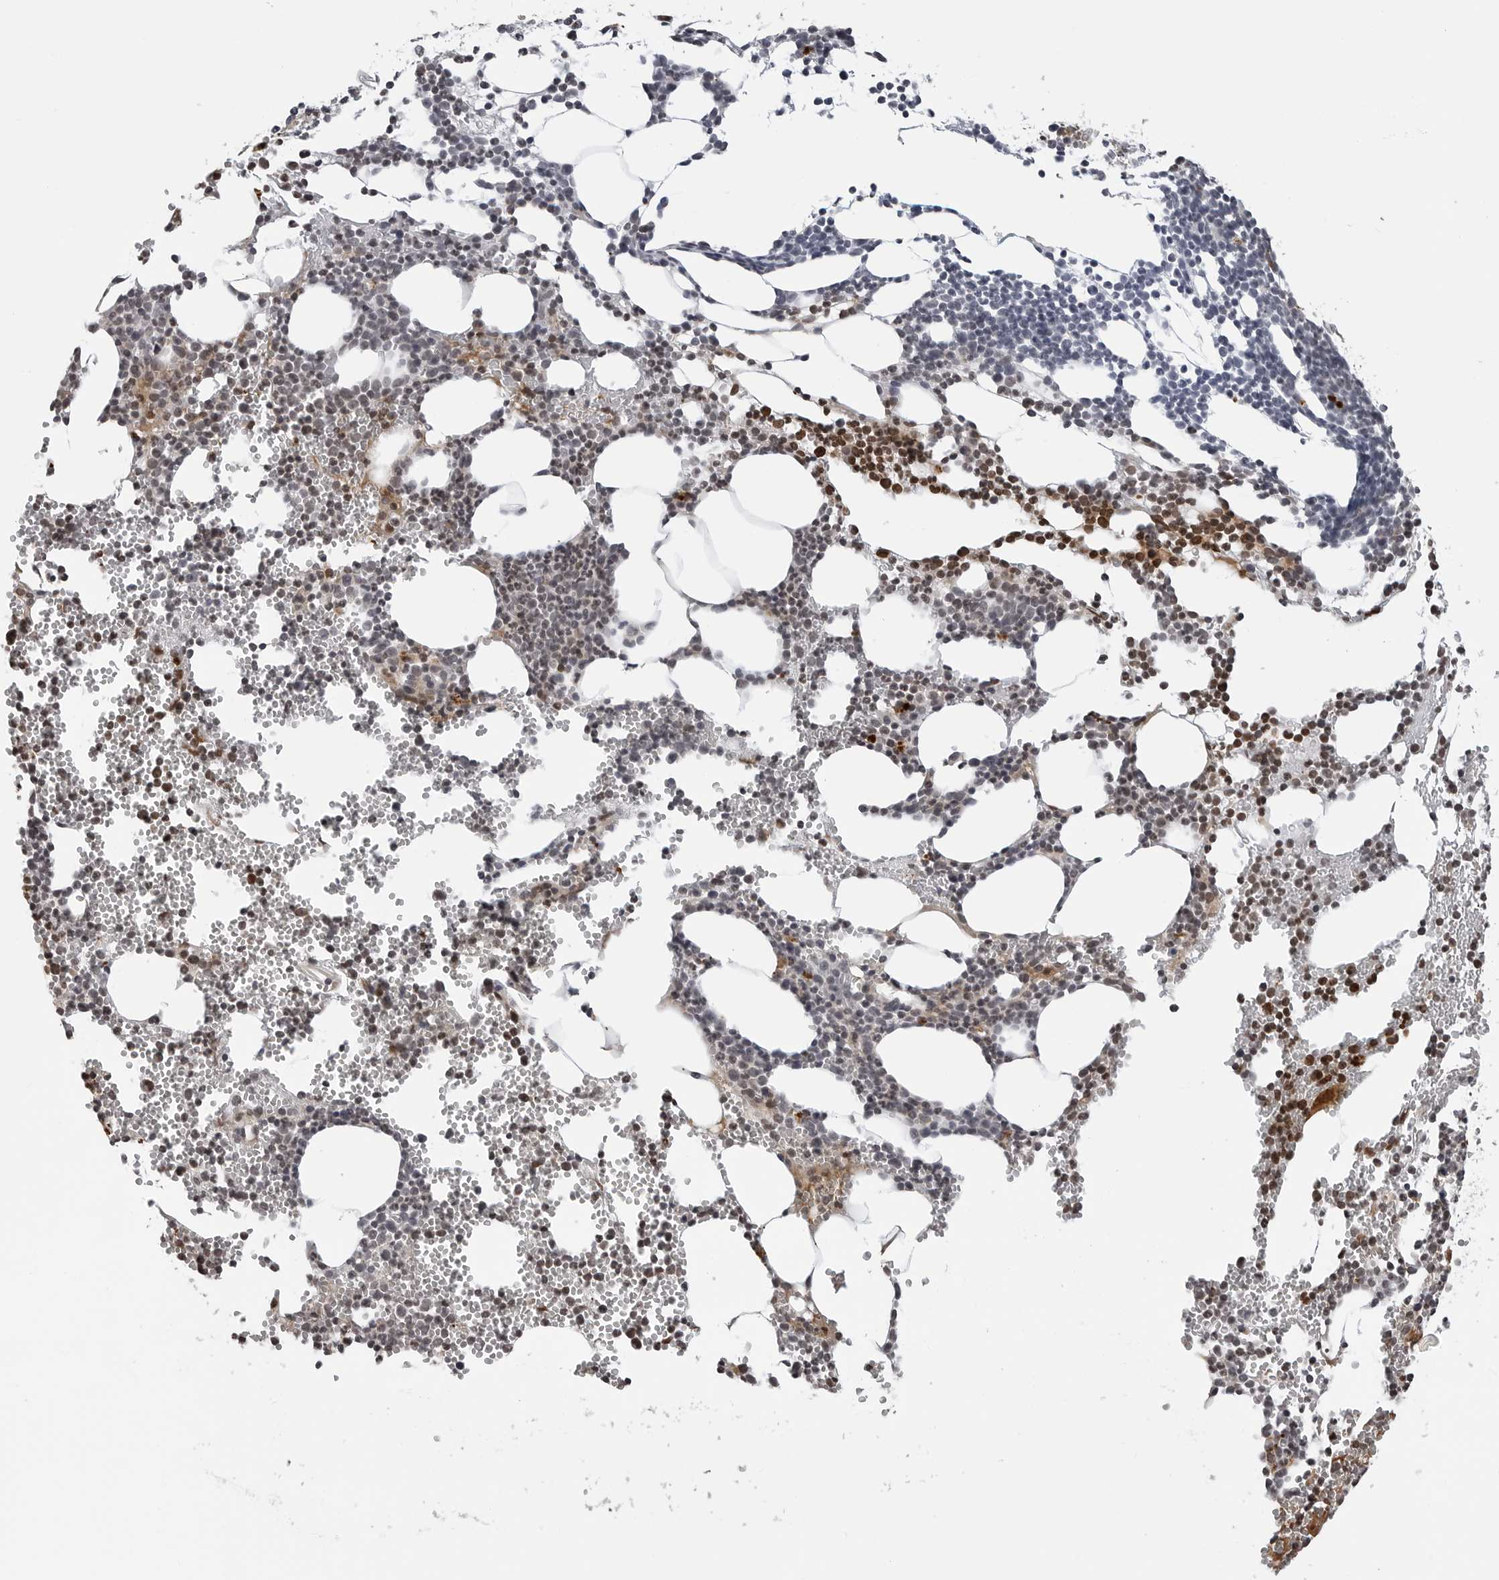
{"staining": {"intensity": "strong", "quantity": "<25%", "location": "cytoplasmic/membranous,nuclear"}, "tissue": "bone marrow", "cell_type": "Hematopoietic cells", "image_type": "normal", "snomed": [{"axis": "morphology", "description": "Normal tissue, NOS"}, {"axis": "topography", "description": "Bone marrow"}], "caption": "Hematopoietic cells reveal medium levels of strong cytoplasmic/membranous,nuclear staining in approximately <25% of cells in benign human bone marrow. Using DAB (3,3'-diaminobenzidine) (brown) and hematoxylin (blue) stains, captured at high magnification using brightfield microscopy.", "gene": "CXCR5", "patient": {"sex": "female", "age": 67}}